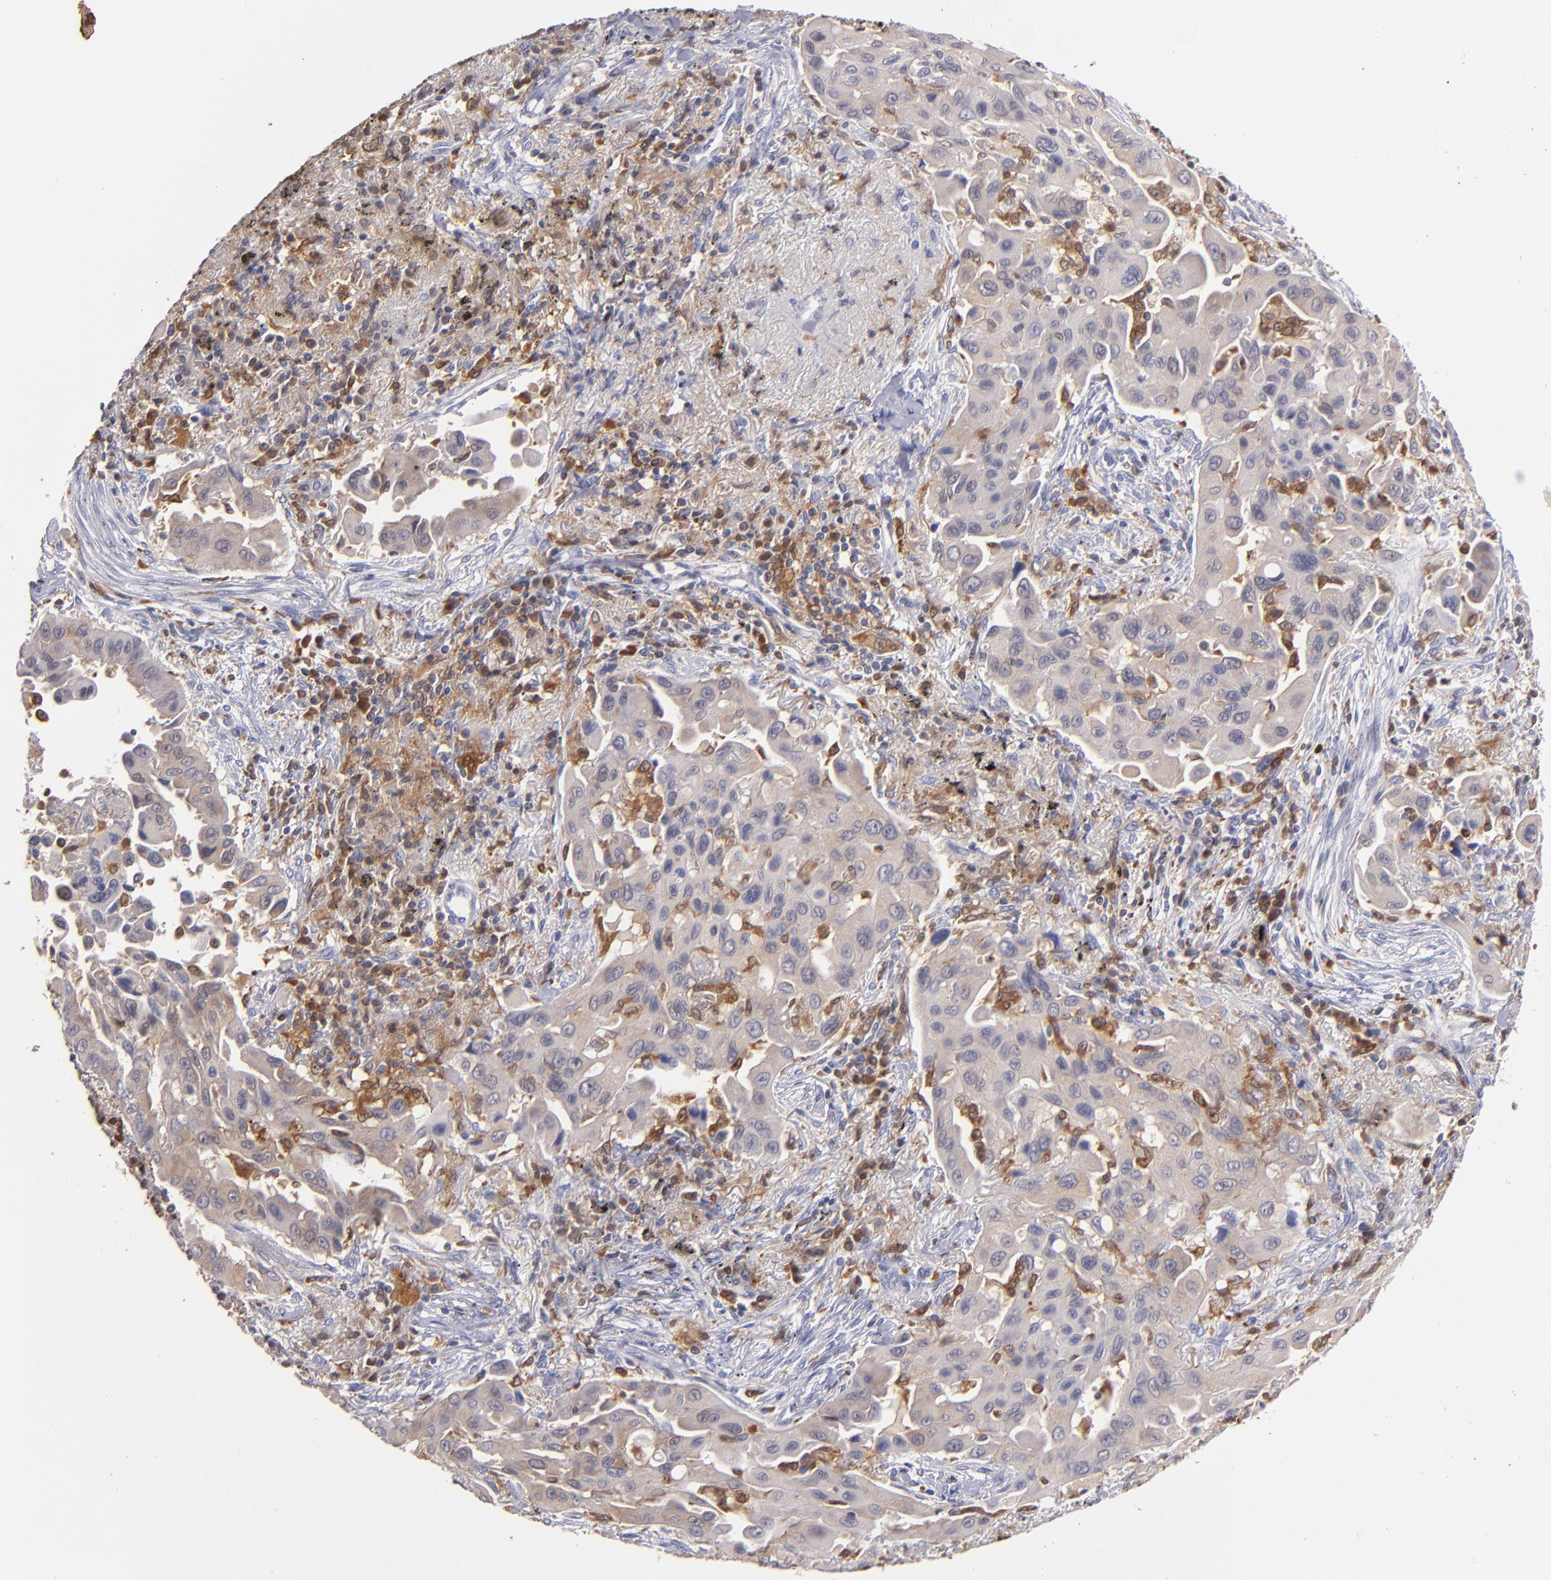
{"staining": {"intensity": "weak", "quantity": "25%-75%", "location": "cytoplasmic/membranous"}, "tissue": "lung cancer", "cell_type": "Tumor cells", "image_type": "cancer", "snomed": [{"axis": "morphology", "description": "Adenocarcinoma, NOS"}, {"axis": "topography", "description": "Lung"}], "caption": "An immunohistochemistry micrograph of tumor tissue is shown. Protein staining in brown labels weak cytoplasmic/membranous positivity in lung cancer (adenocarcinoma) within tumor cells.", "gene": "PRKCD", "patient": {"sex": "male", "age": 68}}